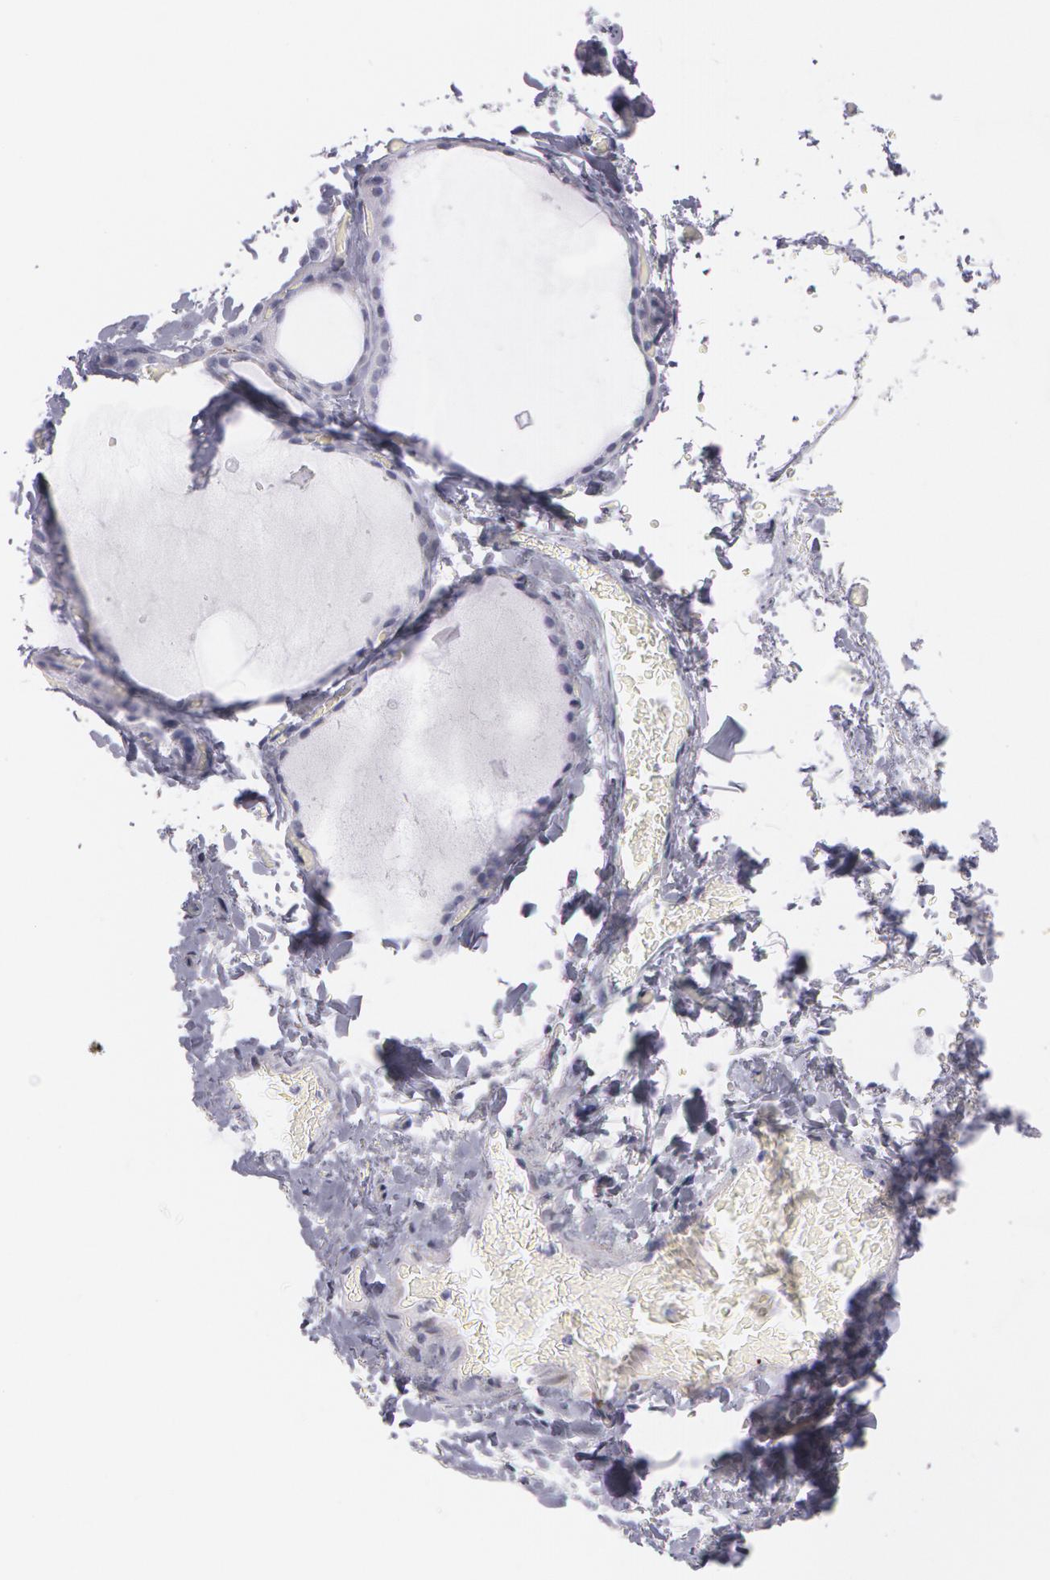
{"staining": {"intensity": "negative", "quantity": "none", "location": "none"}, "tissue": "thyroid gland", "cell_type": "Glandular cells", "image_type": "normal", "snomed": [{"axis": "morphology", "description": "Normal tissue, NOS"}, {"axis": "topography", "description": "Thyroid gland"}], "caption": "Micrograph shows no protein expression in glandular cells of benign thyroid gland. Nuclei are stained in blue.", "gene": "SNCG", "patient": {"sex": "male", "age": 76}}